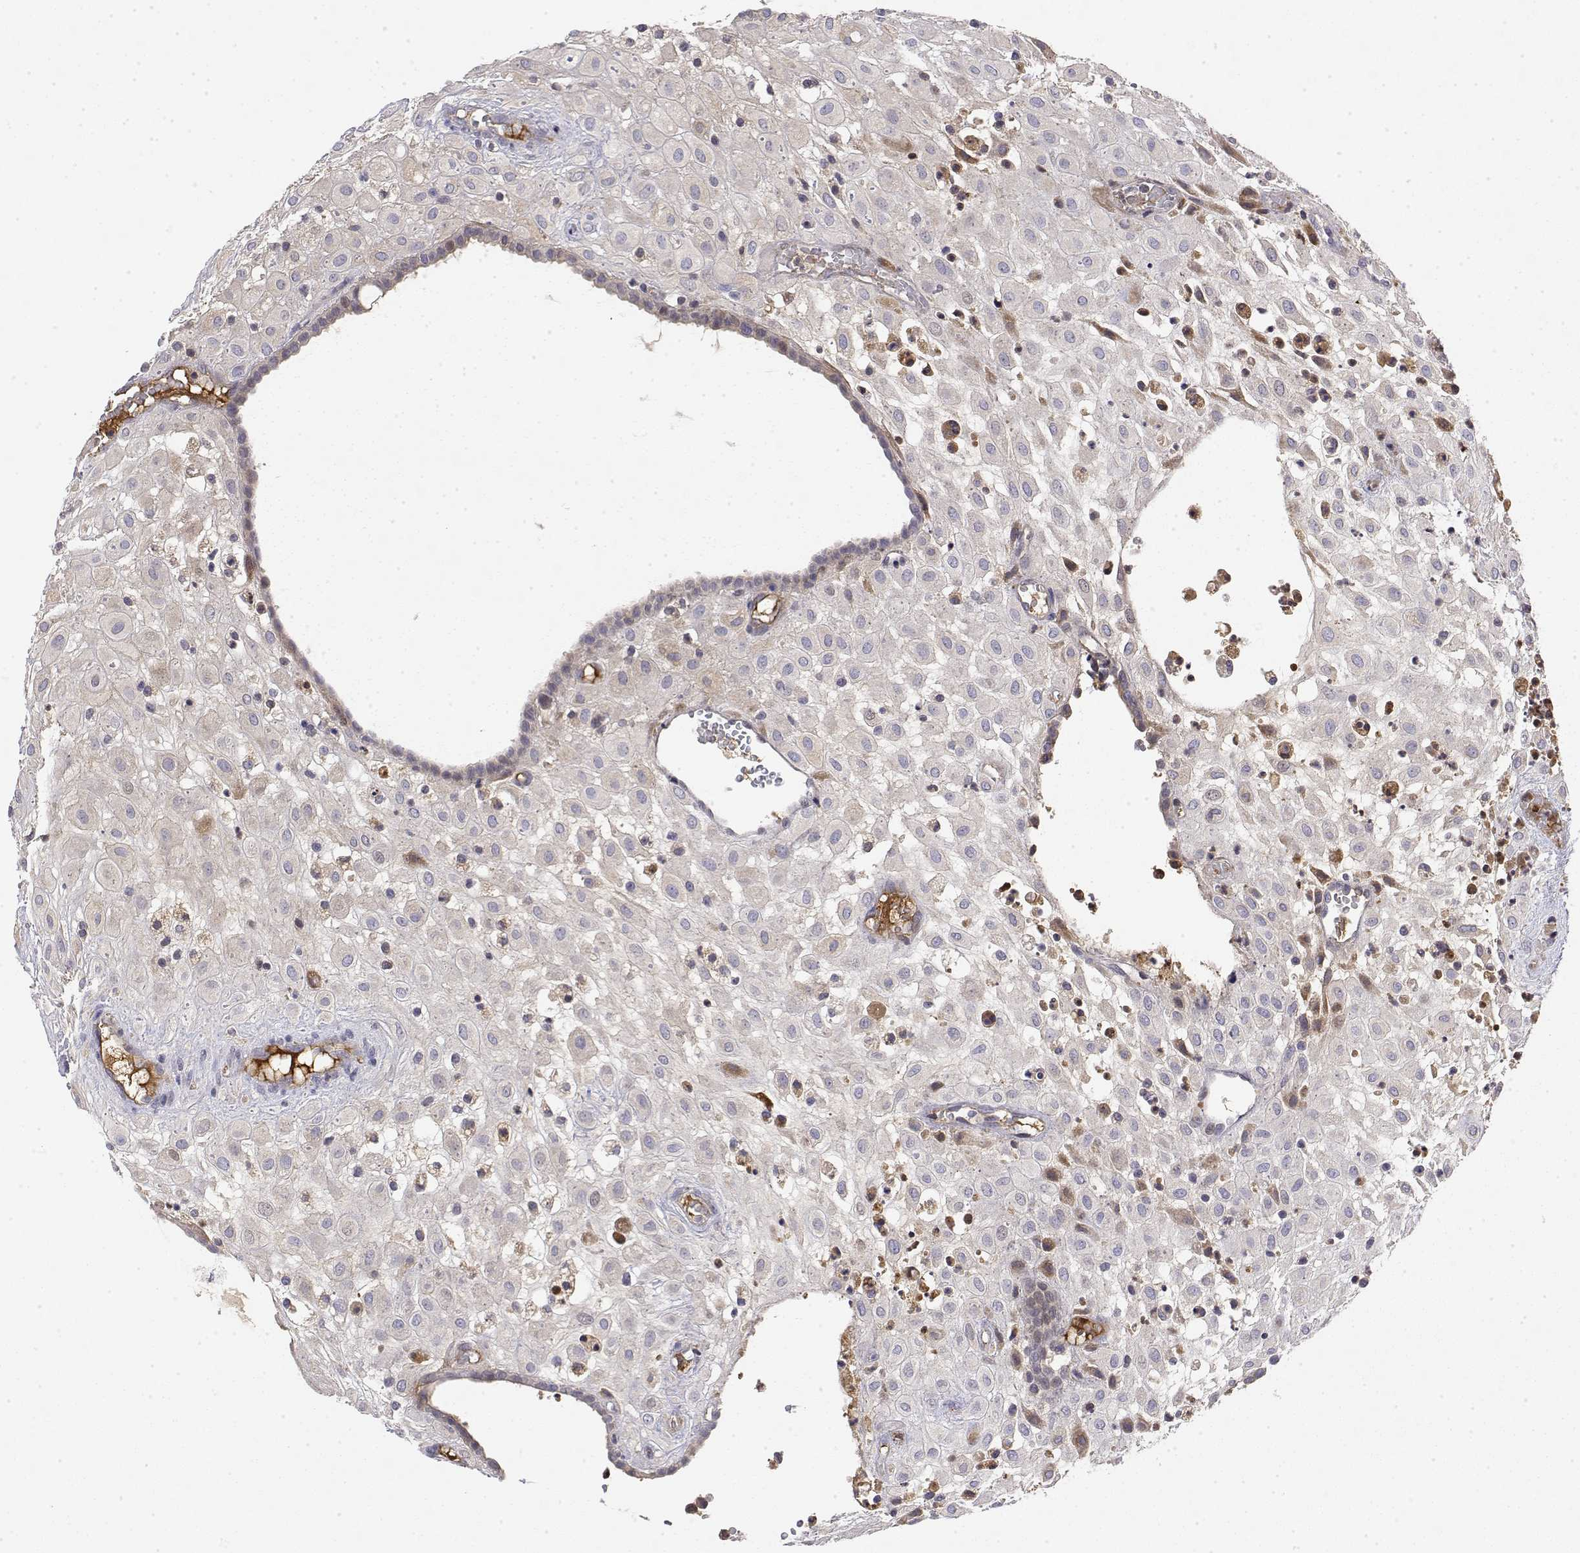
{"staining": {"intensity": "negative", "quantity": "none", "location": "none"}, "tissue": "placenta", "cell_type": "Decidual cells", "image_type": "normal", "snomed": [{"axis": "morphology", "description": "Normal tissue, NOS"}, {"axis": "topography", "description": "Placenta"}], "caption": "Immunohistochemical staining of benign placenta shows no significant staining in decidual cells. The staining was performed using DAB to visualize the protein expression in brown, while the nuclei were stained in blue with hematoxylin (Magnification: 20x).", "gene": "IGFBP4", "patient": {"sex": "female", "age": 24}}